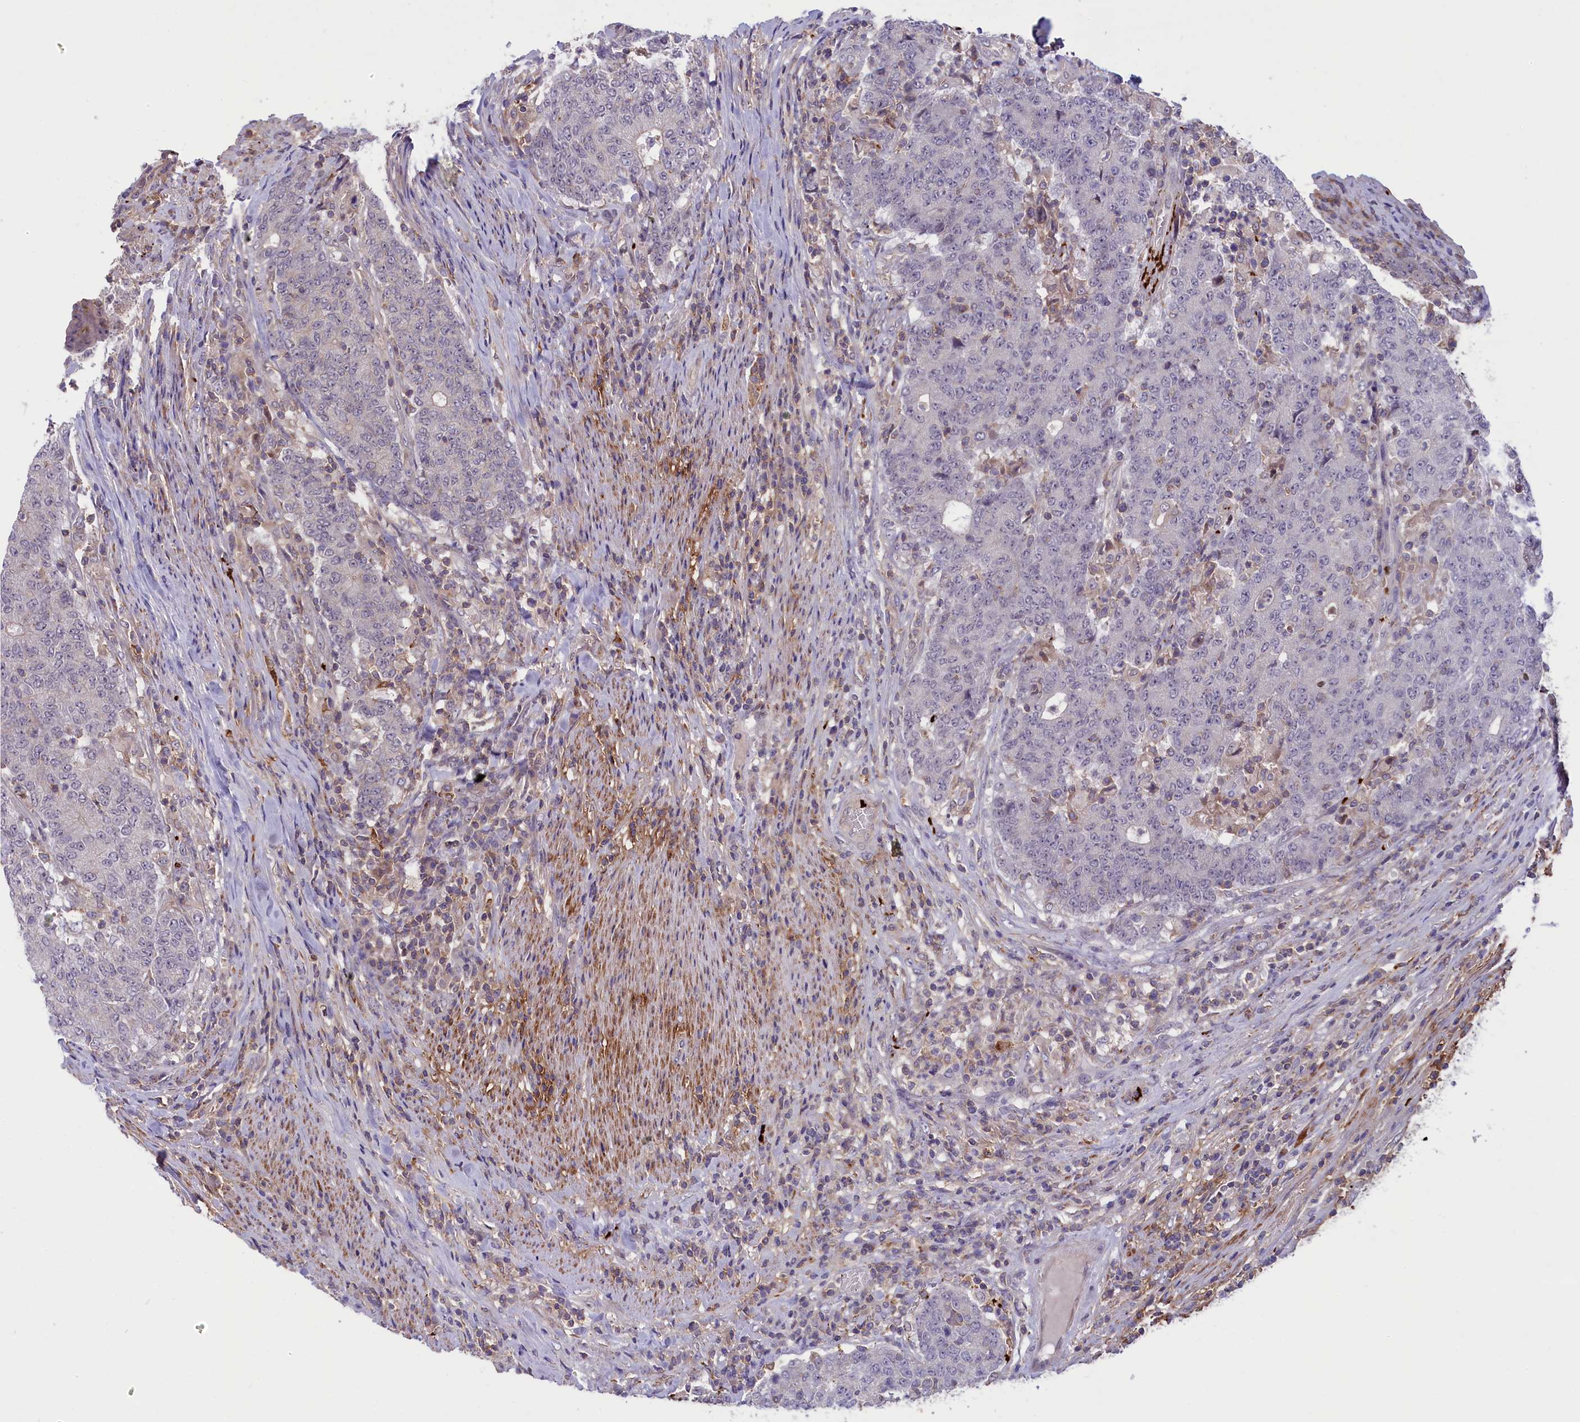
{"staining": {"intensity": "negative", "quantity": "none", "location": "none"}, "tissue": "colorectal cancer", "cell_type": "Tumor cells", "image_type": "cancer", "snomed": [{"axis": "morphology", "description": "Adenocarcinoma, NOS"}, {"axis": "topography", "description": "Colon"}], "caption": "Photomicrograph shows no significant protein positivity in tumor cells of adenocarcinoma (colorectal).", "gene": "HEATR3", "patient": {"sex": "female", "age": 75}}